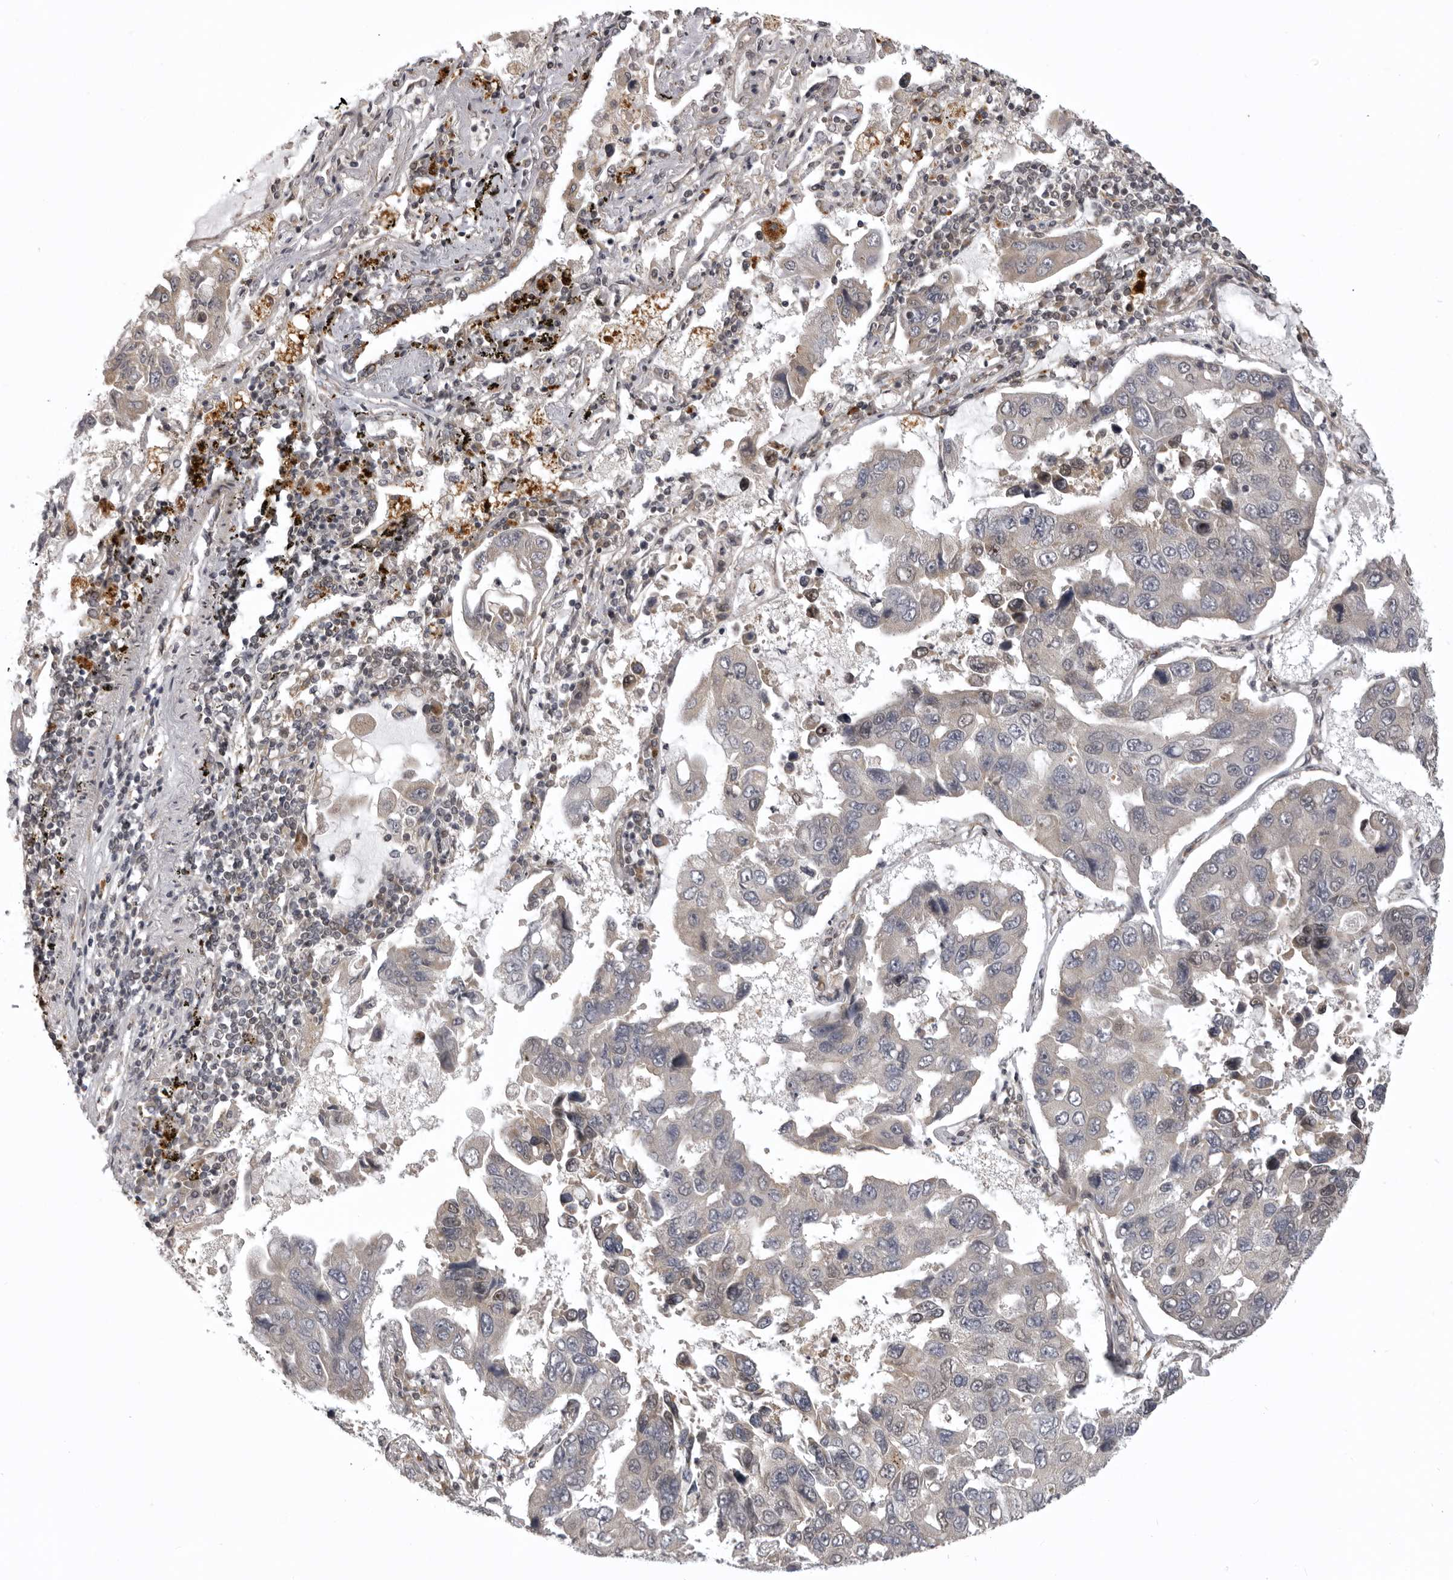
{"staining": {"intensity": "negative", "quantity": "none", "location": "none"}, "tissue": "lung cancer", "cell_type": "Tumor cells", "image_type": "cancer", "snomed": [{"axis": "morphology", "description": "Adenocarcinoma, NOS"}, {"axis": "topography", "description": "Lung"}], "caption": "An immunohistochemistry photomicrograph of lung cancer is shown. There is no staining in tumor cells of lung cancer. (DAB (3,3'-diaminobenzidine) immunohistochemistry, high magnification).", "gene": "C1orf109", "patient": {"sex": "male", "age": 64}}